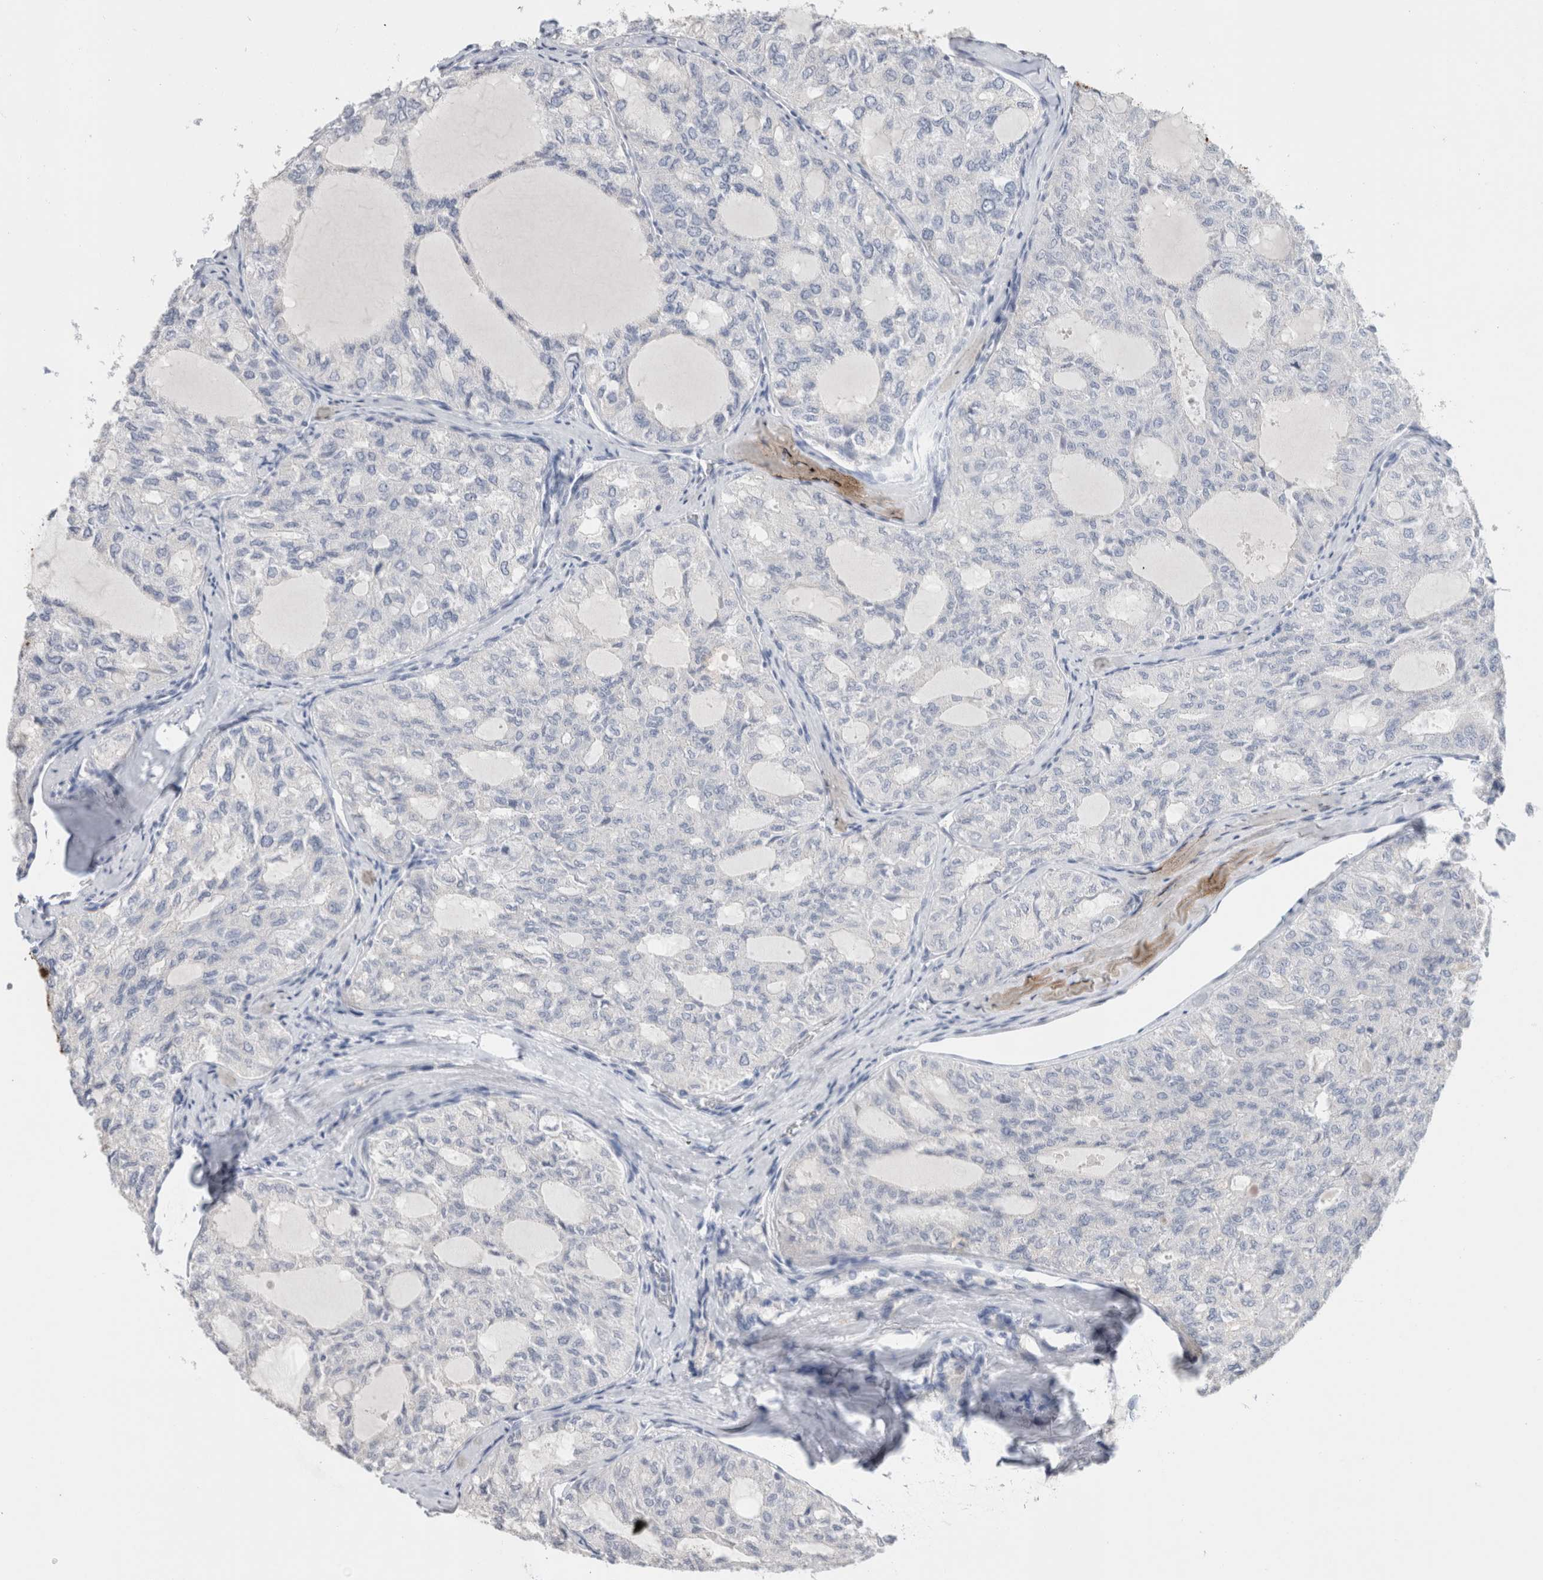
{"staining": {"intensity": "negative", "quantity": "none", "location": "none"}, "tissue": "thyroid cancer", "cell_type": "Tumor cells", "image_type": "cancer", "snomed": [{"axis": "morphology", "description": "Follicular adenoma carcinoma, NOS"}, {"axis": "topography", "description": "Thyroid gland"}], "caption": "Immunohistochemistry (IHC) of human thyroid cancer displays no expression in tumor cells.", "gene": "BCAN", "patient": {"sex": "male", "age": 75}}